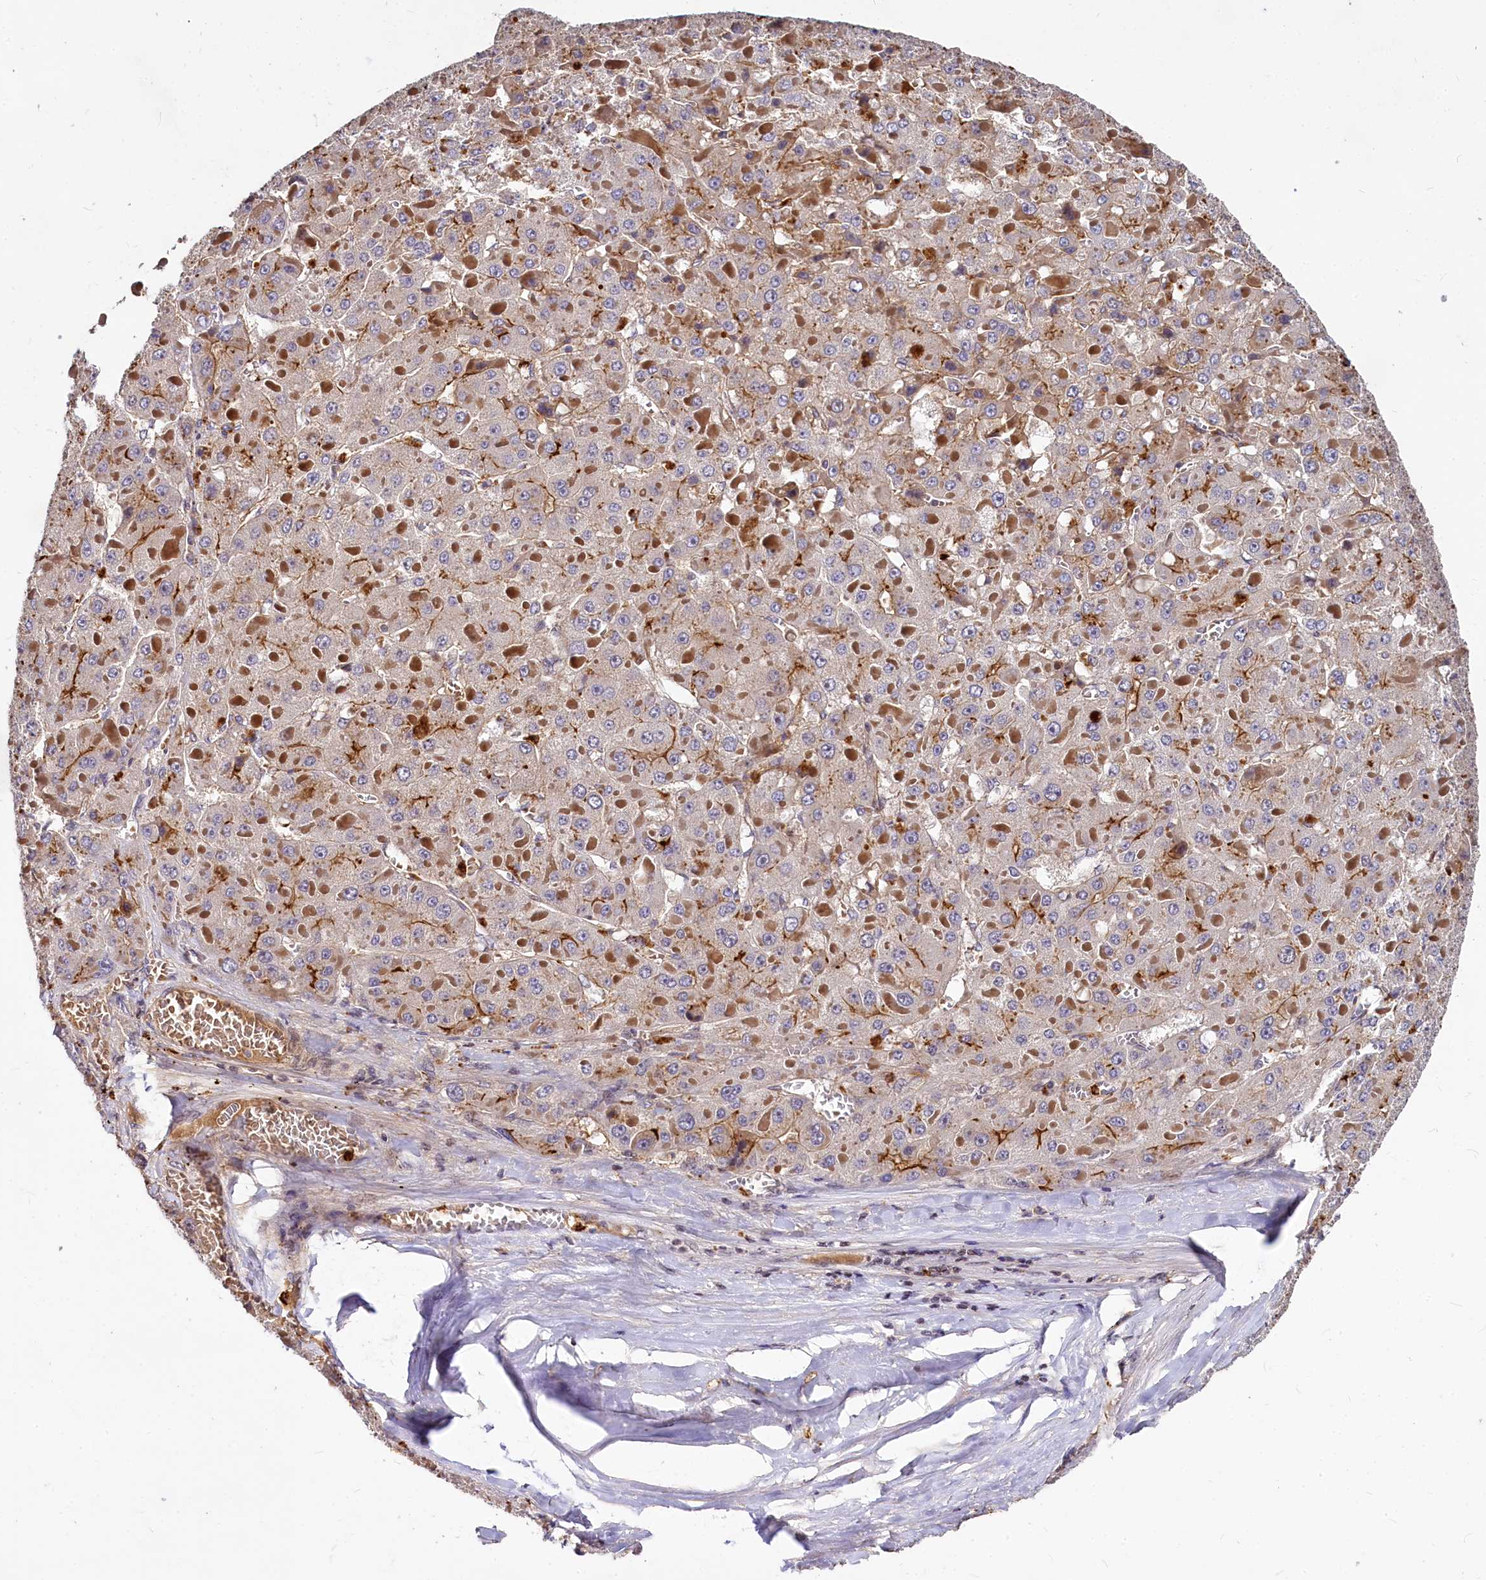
{"staining": {"intensity": "moderate", "quantity": "<25%", "location": "cytoplasmic/membranous"}, "tissue": "liver cancer", "cell_type": "Tumor cells", "image_type": "cancer", "snomed": [{"axis": "morphology", "description": "Carcinoma, Hepatocellular, NOS"}, {"axis": "topography", "description": "Liver"}], "caption": "Protein staining of liver cancer (hepatocellular carcinoma) tissue demonstrates moderate cytoplasmic/membranous expression in approximately <25% of tumor cells.", "gene": "ATG101", "patient": {"sex": "female", "age": 73}}